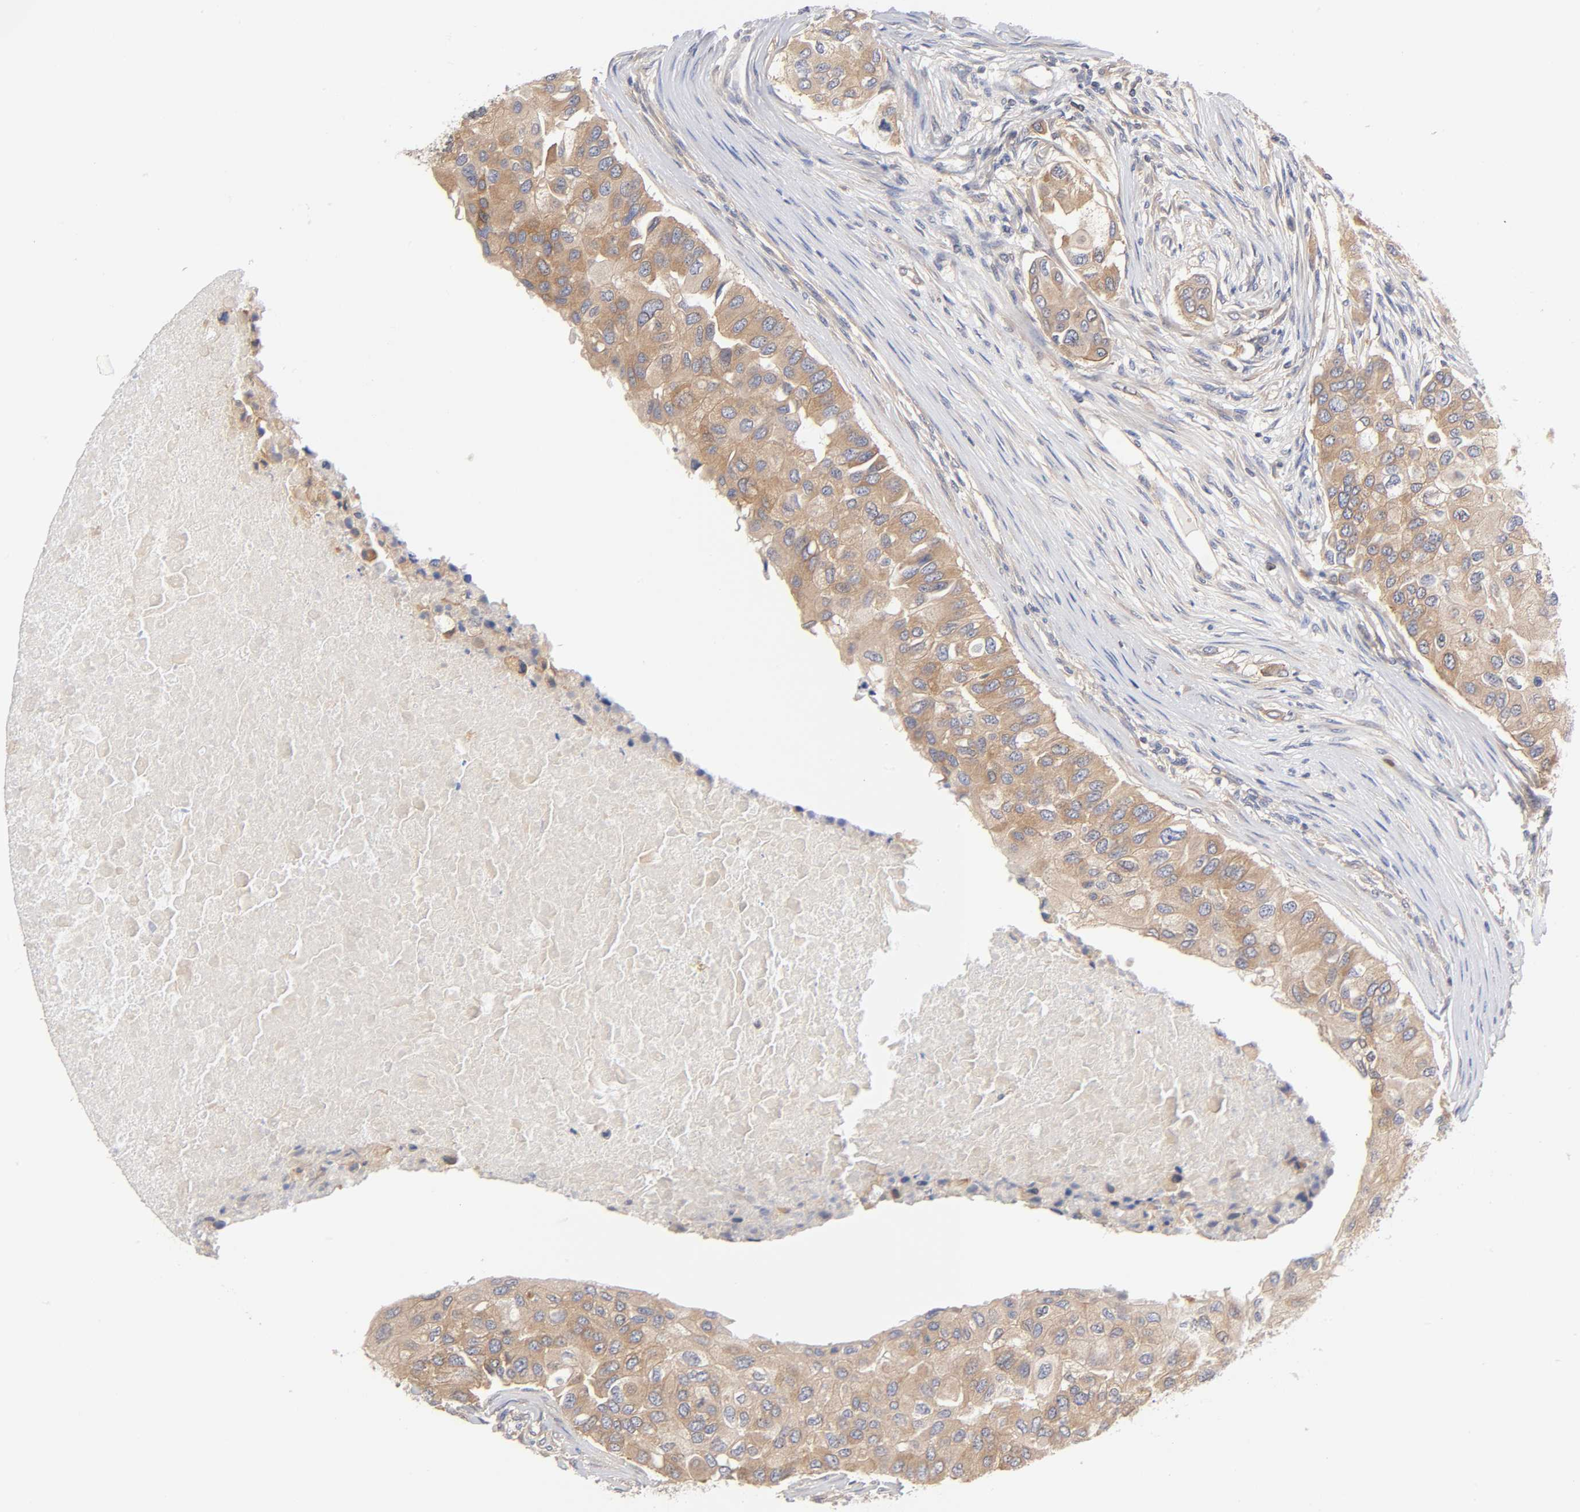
{"staining": {"intensity": "weak", "quantity": ">75%", "location": "cytoplasmic/membranous"}, "tissue": "breast cancer", "cell_type": "Tumor cells", "image_type": "cancer", "snomed": [{"axis": "morphology", "description": "Normal tissue, NOS"}, {"axis": "morphology", "description": "Duct carcinoma"}, {"axis": "topography", "description": "Breast"}], "caption": "High-power microscopy captured an IHC histopathology image of breast cancer, revealing weak cytoplasmic/membranous staining in about >75% of tumor cells.", "gene": "STRN3", "patient": {"sex": "female", "age": 49}}